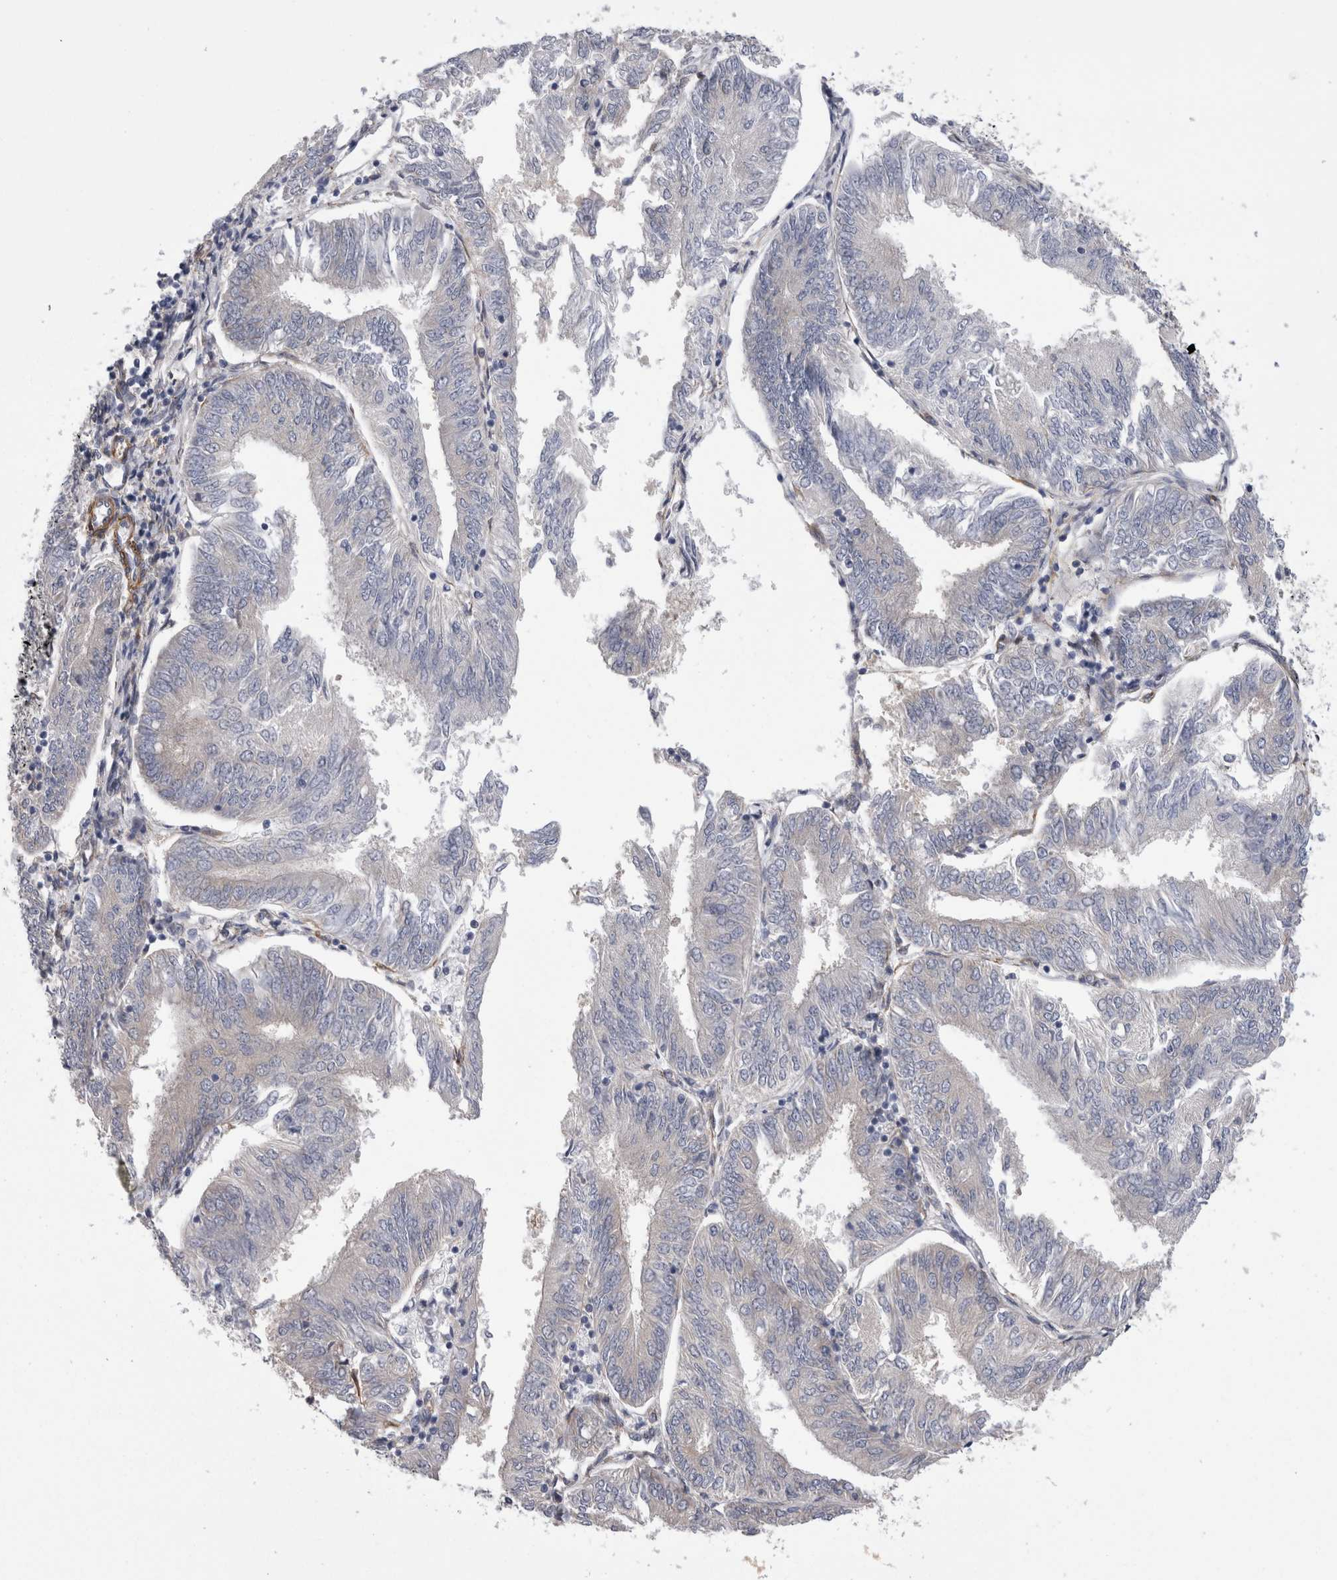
{"staining": {"intensity": "negative", "quantity": "none", "location": "none"}, "tissue": "endometrial cancer", "cell_type": "Tumor cells", "image_type": "cancer", "snomed": [{"axis": "morphology", "description": "Adenocarcinoma, NOS"}, {"axis": "topography", "description": "Endometrium"}], "caption": "The immunohistochemistry (IHC) micrograph has no significant expression in tumor cells of endometrial cancer tissue.", "gene": "EPRS1", "patient": {"sex": "female", "age": 58}}